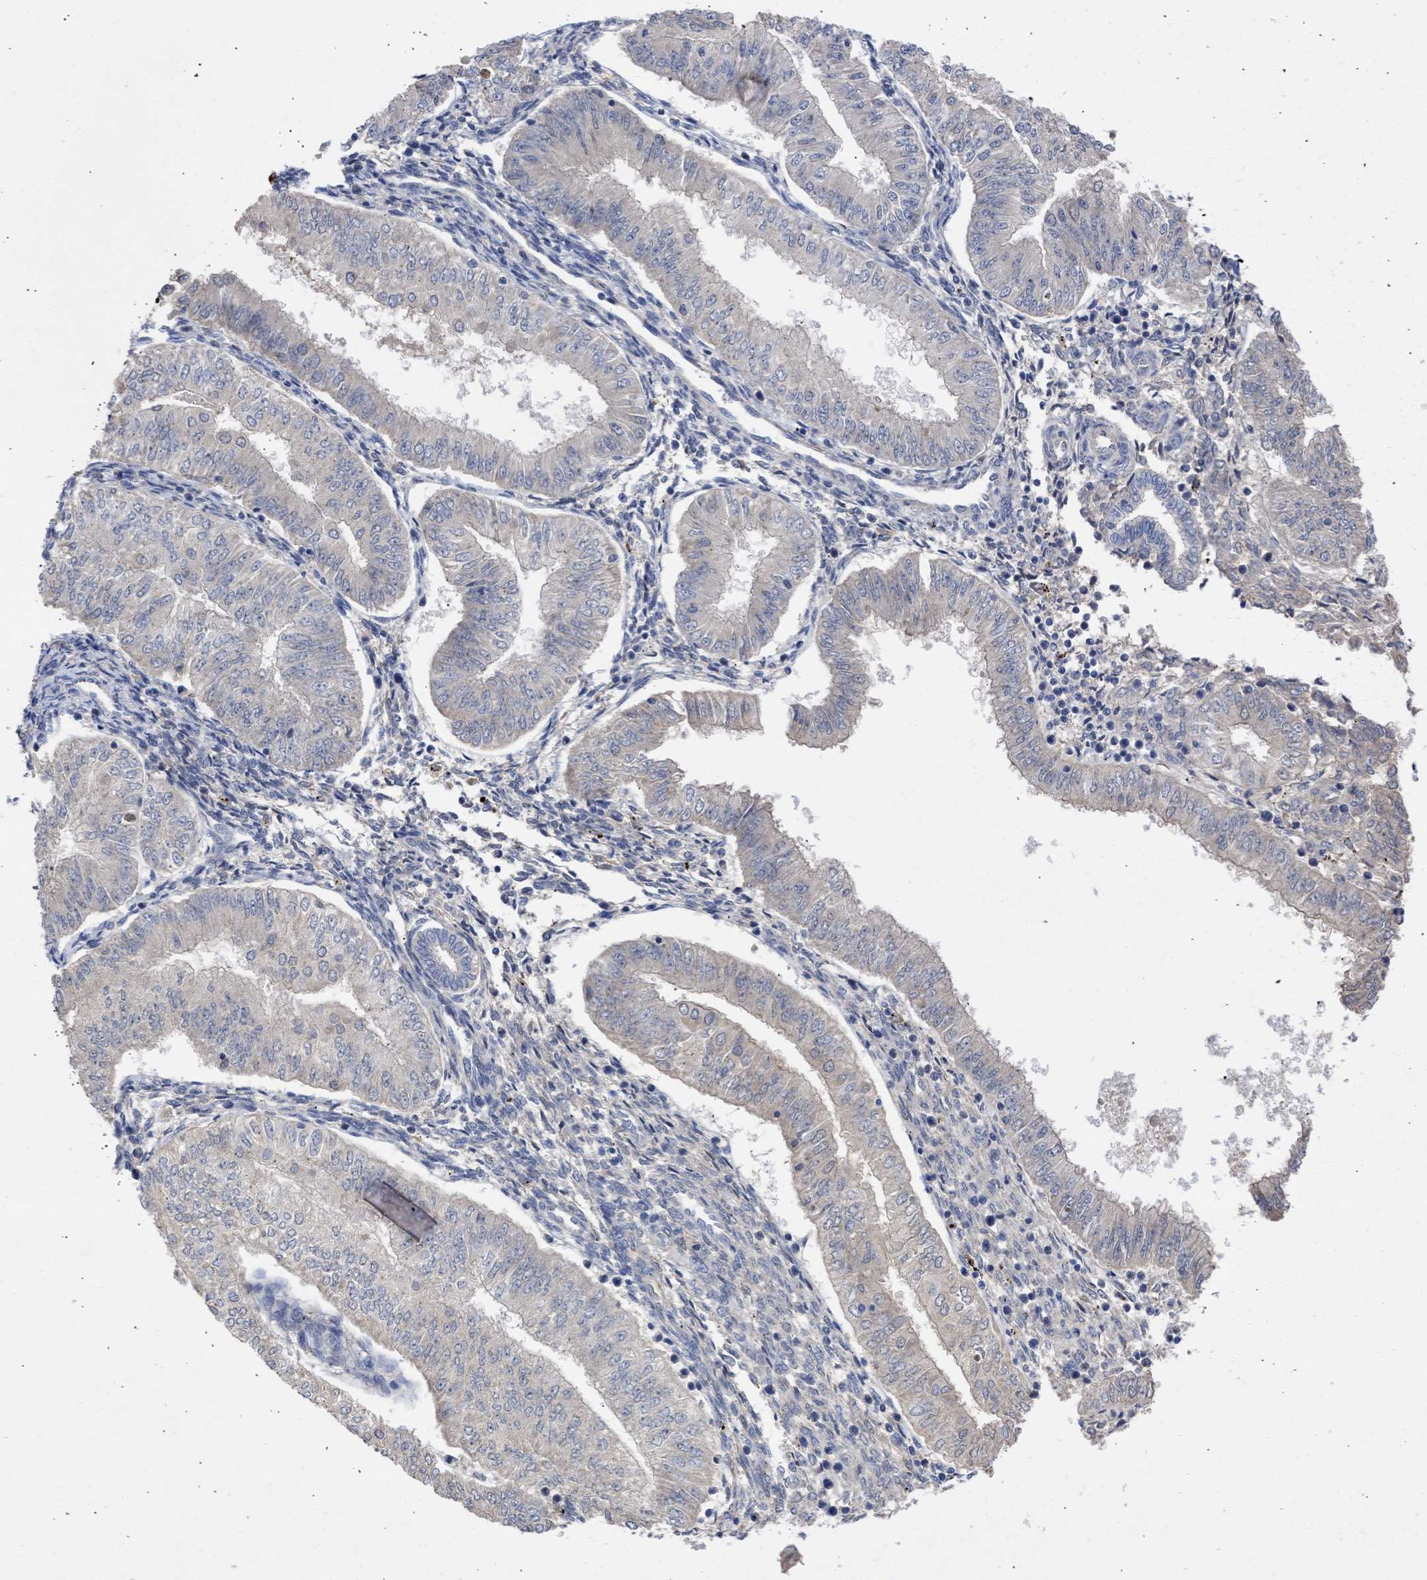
{"staining": {"intensity": "negative", "quantity": "none", "location": "none"}, "tissue": "endometrial cancer", "cell_type": "Tumor cells", "image_type": "cancer", "snomed": [{"axis": "morphology", "description": "Normal tissue, NOS"}, {"axis": "morphology", "description": "Adenocarcinoma, NOS"}, {"axis": "topography", "description": "Endometrium"}], "caption": "This is a photomicrograph of immunohistochemistry (IHC) staining of adenocarcinoma (endometrial), which shows no staining in tumor cells.", "gene": "ARHGEF4", "patient": {"sex": "female", "age": 53}}